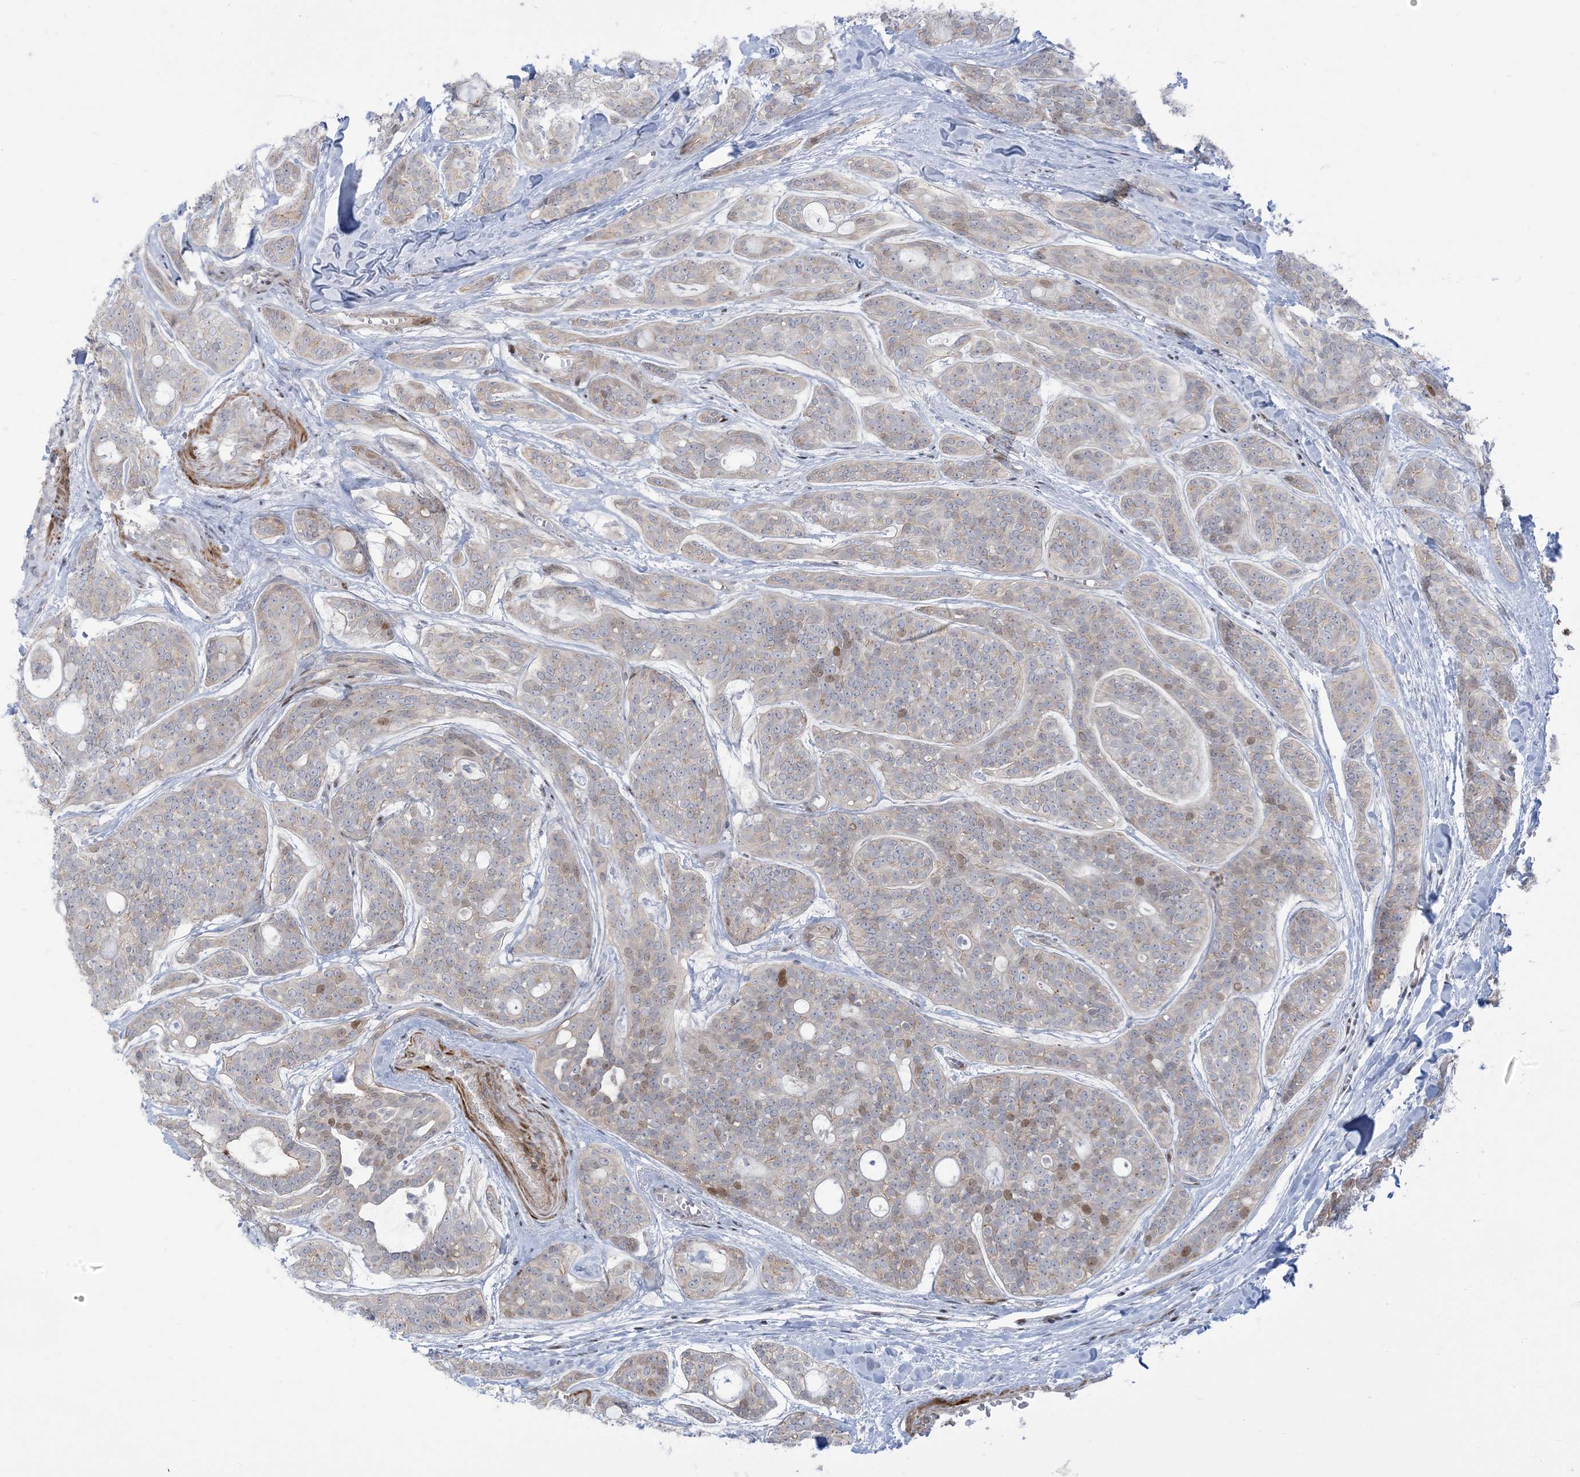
{"staining": {"intensity": "weak", "quantity": "<25%", "location": "nuclear"}, "tissue": "head and neck cancer", "cell_type": "Tumor cells", "image_type": "cancer", "snomed": [{"axis": "morphology", "description": "Adenocarcinoma, NOS"}, {"axis": "topography", "description": "Head-Neck"}], "caption": "This photomicrograph is of adenocarcinoma (head and neck) stained with immunohistochemistry to label a protein in brown with the nuclei are counter-stained blue. There is no expression in tumor cells.", "gene": "AFTPH", "patient": {"sex": "male", "age": 66}}